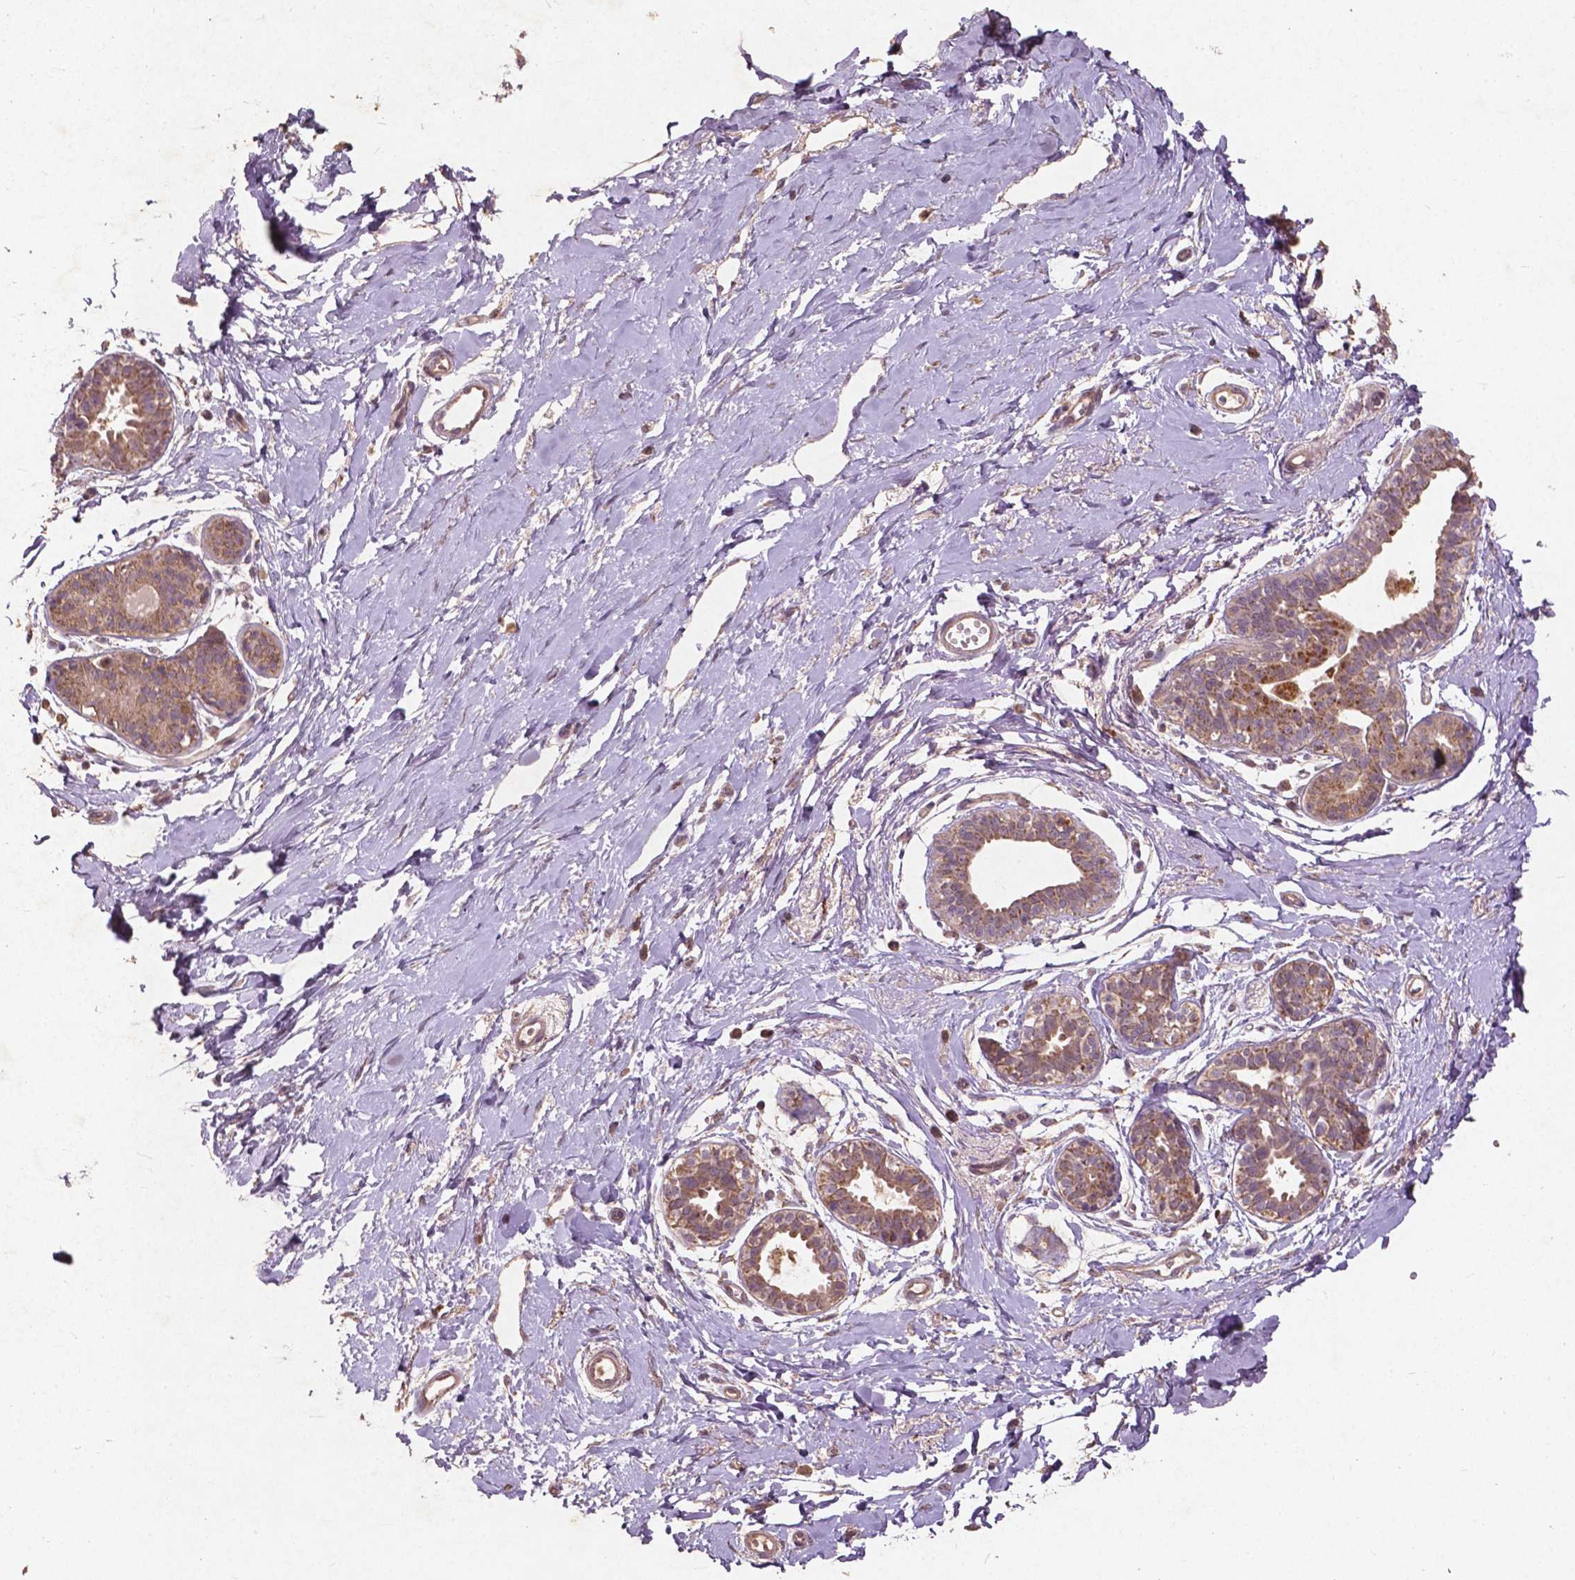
{"staining": {"intensity": "moderate", "quantity": ">75%", "location": "nuclear"}, "tissue": "breast", "cell_type": "Adipocytes", "image_type": "normal", "snomed": [{"axis": "morphology", "description": "Normal tissue, NOS"}, {"axis": "topography", "description": "Breast"}], "caption": "High-magnification brightfield microscopy of normal breast stained with DAB (3,3'-diaminobenzidine) (brown) and counterstained with hematoxylin (blue). adipocytes exhibit moderate nuclear expression is present in approximately>75% of cells. The protein of interest is stained brown, and the nuclei are stained in blue (DAB IHC with brightfield microscopy, high magnification).", "gene": "ST6GALNAC5", "patient": {"sex": "female", "age": 49}}